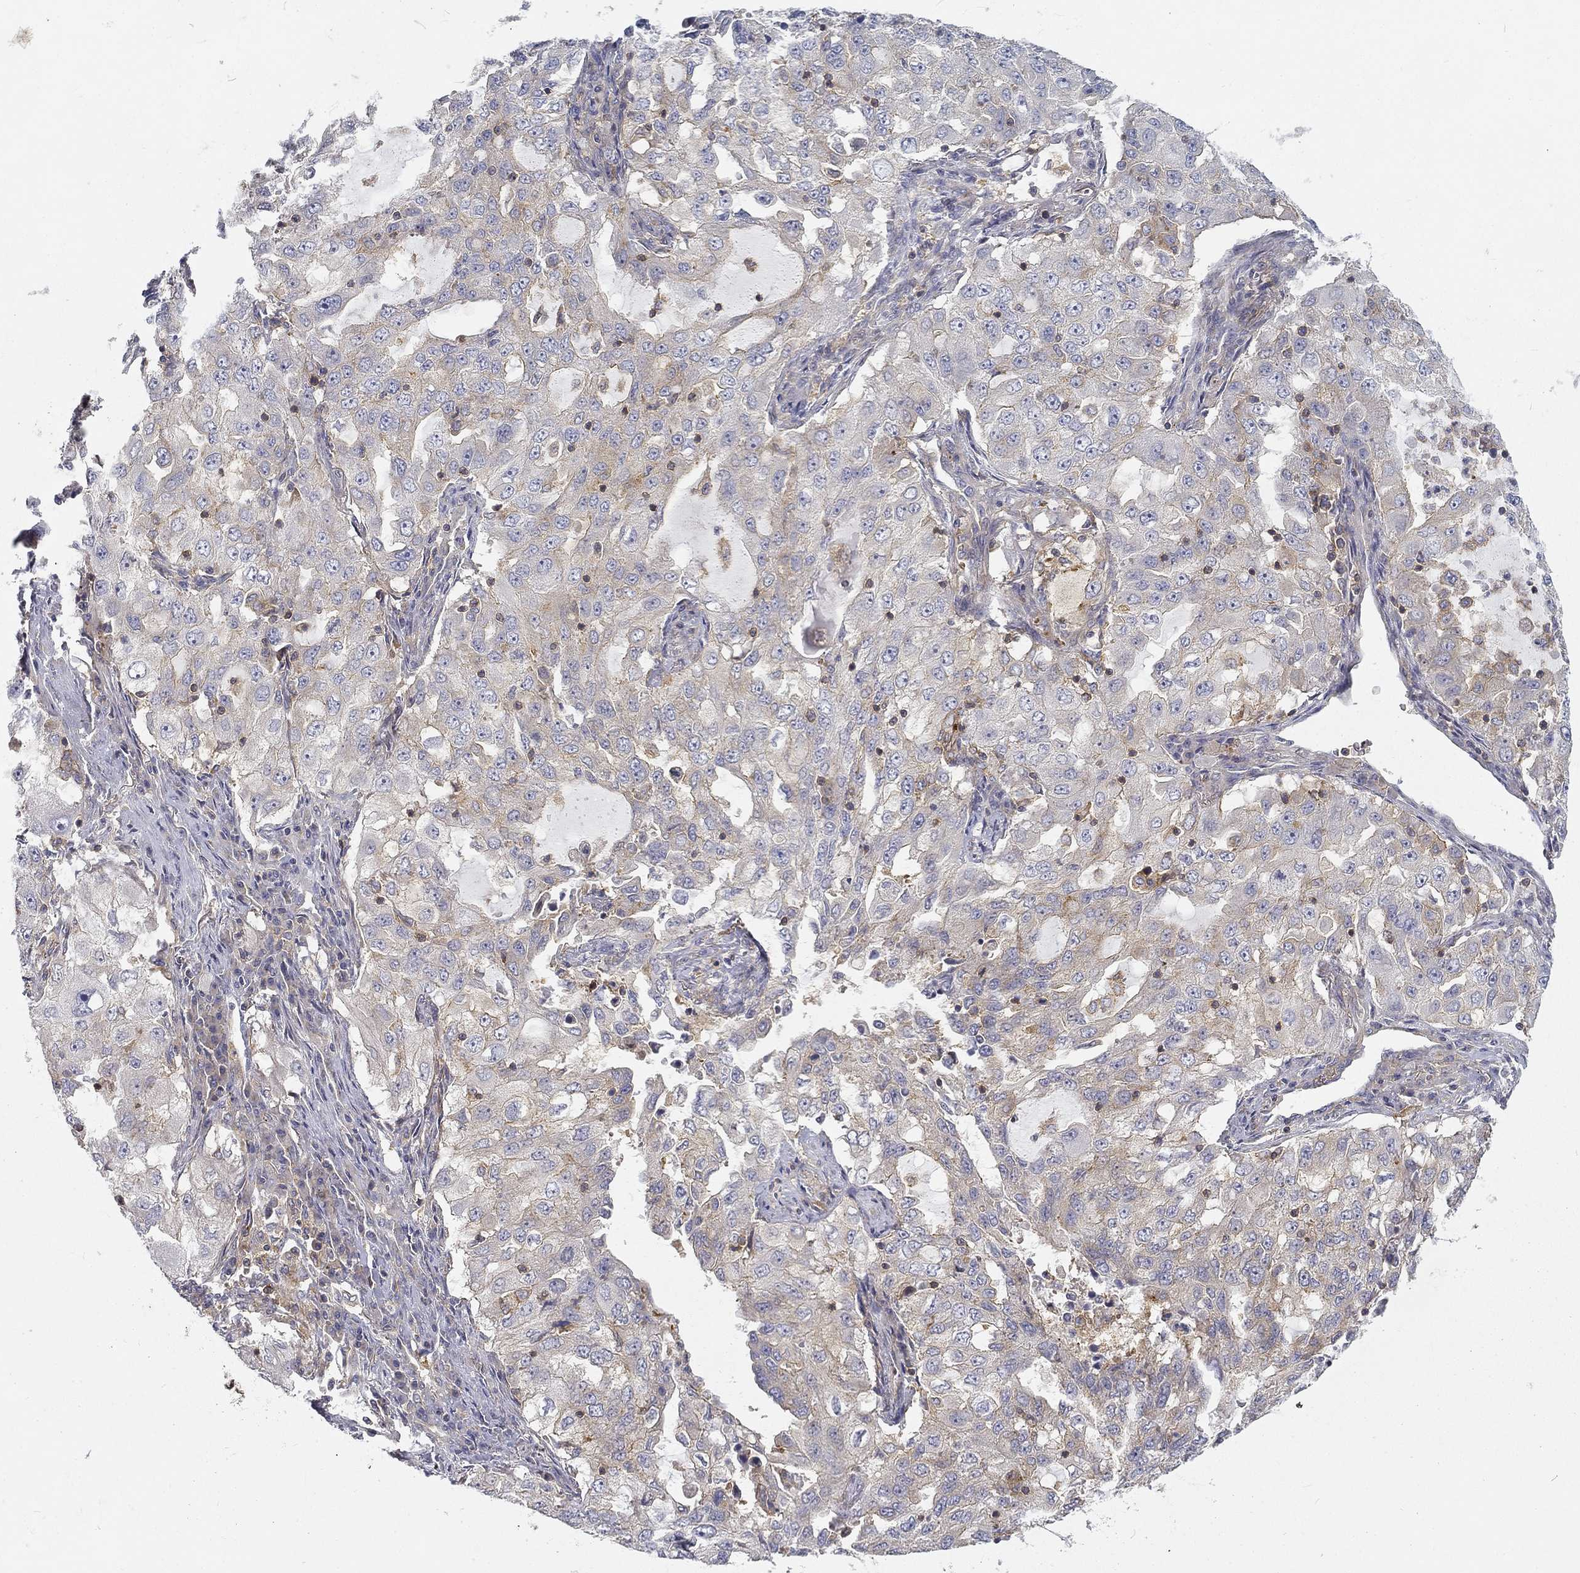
{"staining": {"intensity": "weak", "quantity": "<25%", "location": "cytoplasmic/membranous"}, "tissue": "lung cancer", "cell_type": "Tumor cells", "image_type": "cancer", "snomed": [{"axis": "morphology", "description": "Adenocarcinoma, NOS"}, {"axis": "topography", "description": "Lung"}], "caption": "Tumor cells show no significant staining in lung cancer.", "gene": "MTMR11", "patient": {"sex": "female", "age": 61}}